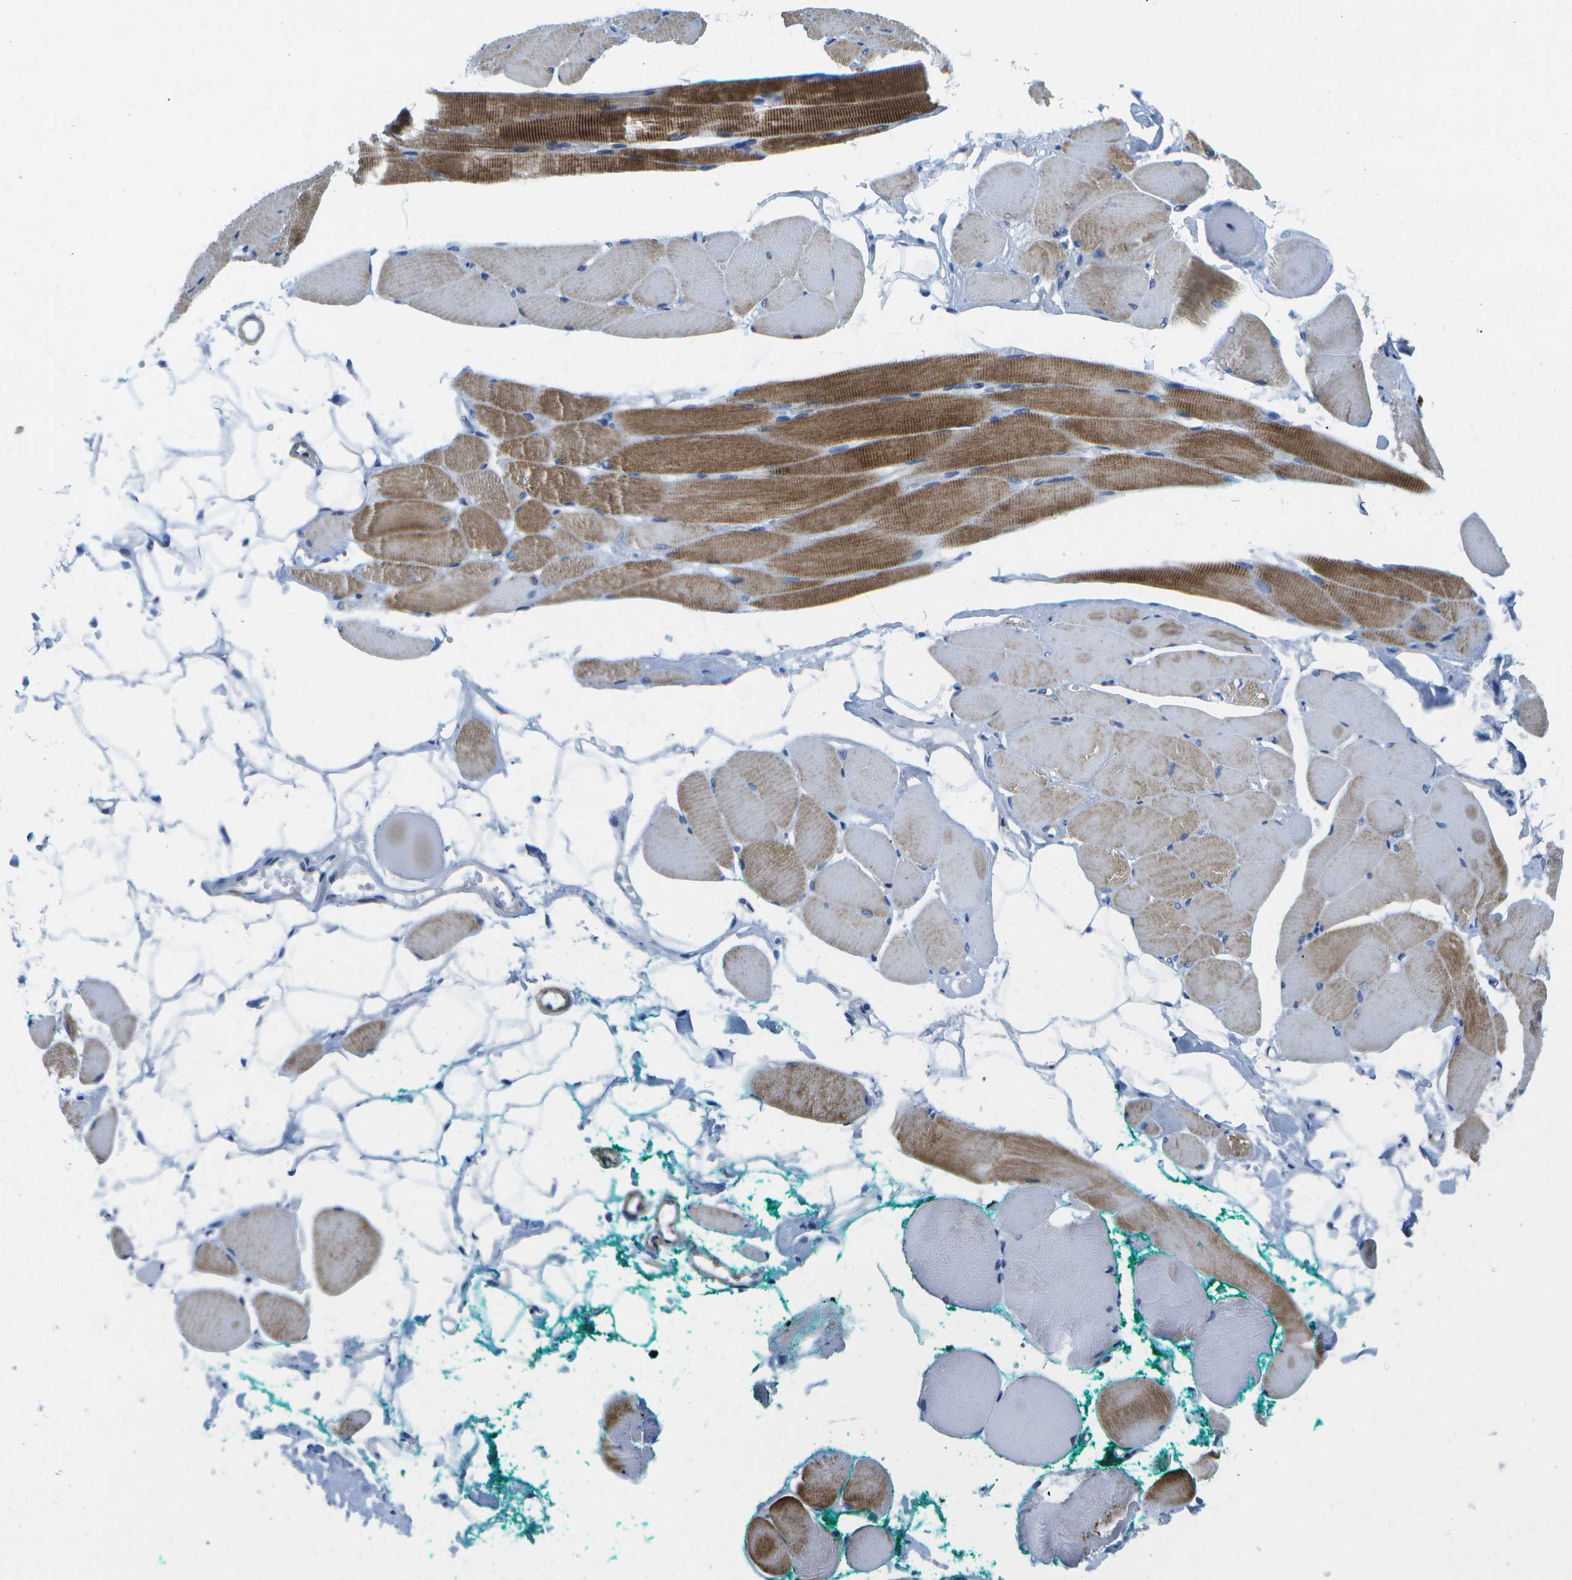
{"staining": {"intensity": "strong", "quantity": ">75%", "location": "cytoplasmic/membranous"}, "tissue": "skeletal muscle", "cell_type": "Myocytes", "image_type": "normal", "snomed": [{"axis": "morphology", "description": "Normal tissue, NOS"}, {"axis": "topography", "description": "Skeletal muscle"}, {"axis": "topography", "description": "Peripheral nerve tissue"}], "caption": "Myocytes reveal strong cytoplasmic/membranous staining in approximately >75% of cells in normal skeletal muscle.", "gene": "ADGRG6", "patient": {"sex": "female", "age": 84}}